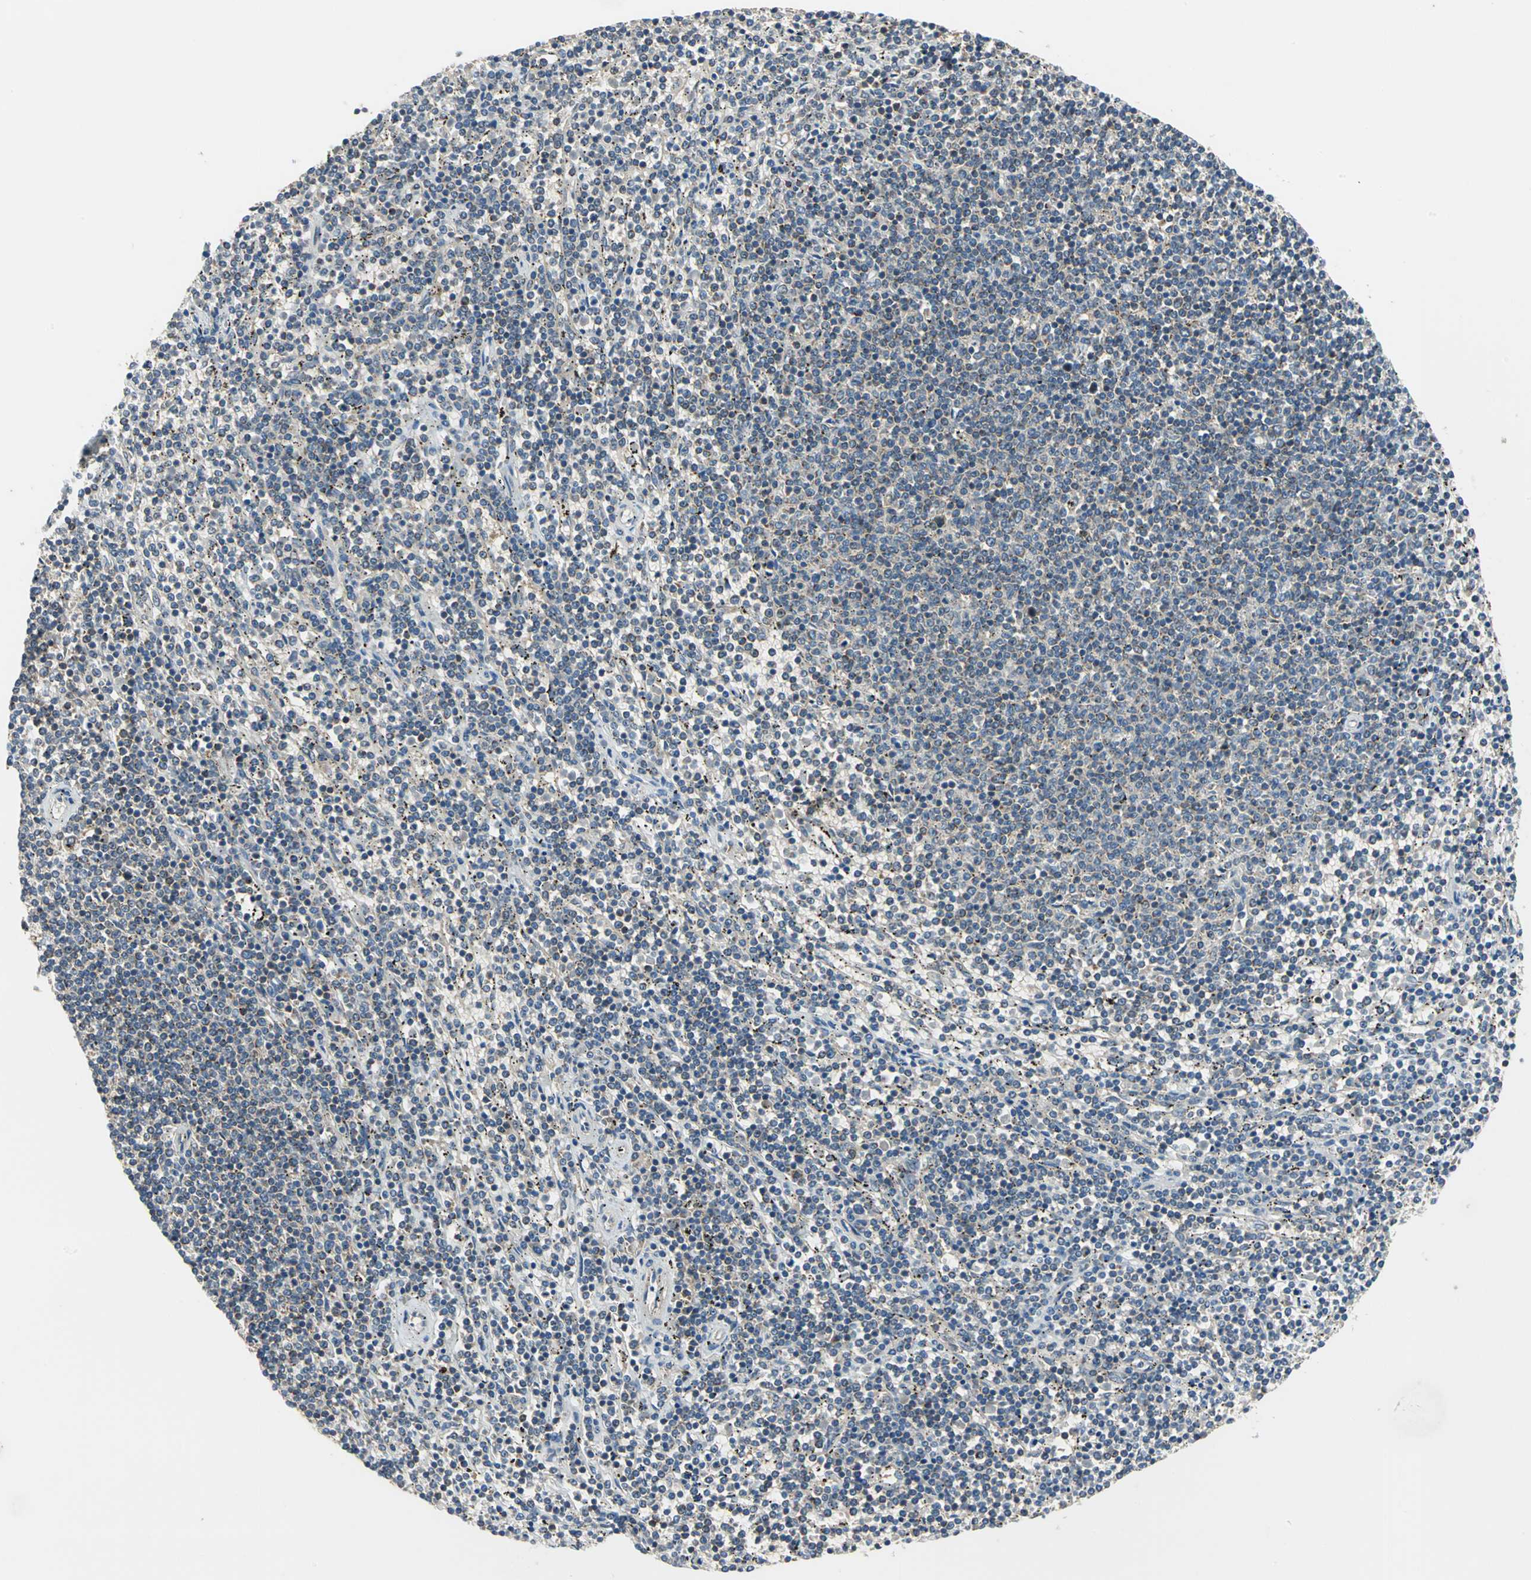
{"staining": {"intensity": "weak", "quantity": "<25%", "location": "cytoplasmic/membranous"}, "tissue": "lymphoma", "cell_type": "Tumor cells", "image_type": "cancer", "snomed": [{"axis": "morphology", "description": "Malignant lymphoma, non-Hodgkin's type, Low grade"}, {"axis": "topography", "description": "Spleen"}], "caption": "Immunohistochemistry (IHC) histopathology image of neoplastic tissue: lymphoma stained with DAB (3,3'-diaminobenzidine) shows no significant protein positivity in tumor cells.", "gene": "TRAK1", "patient": {"sex": "female", "age": 50}}